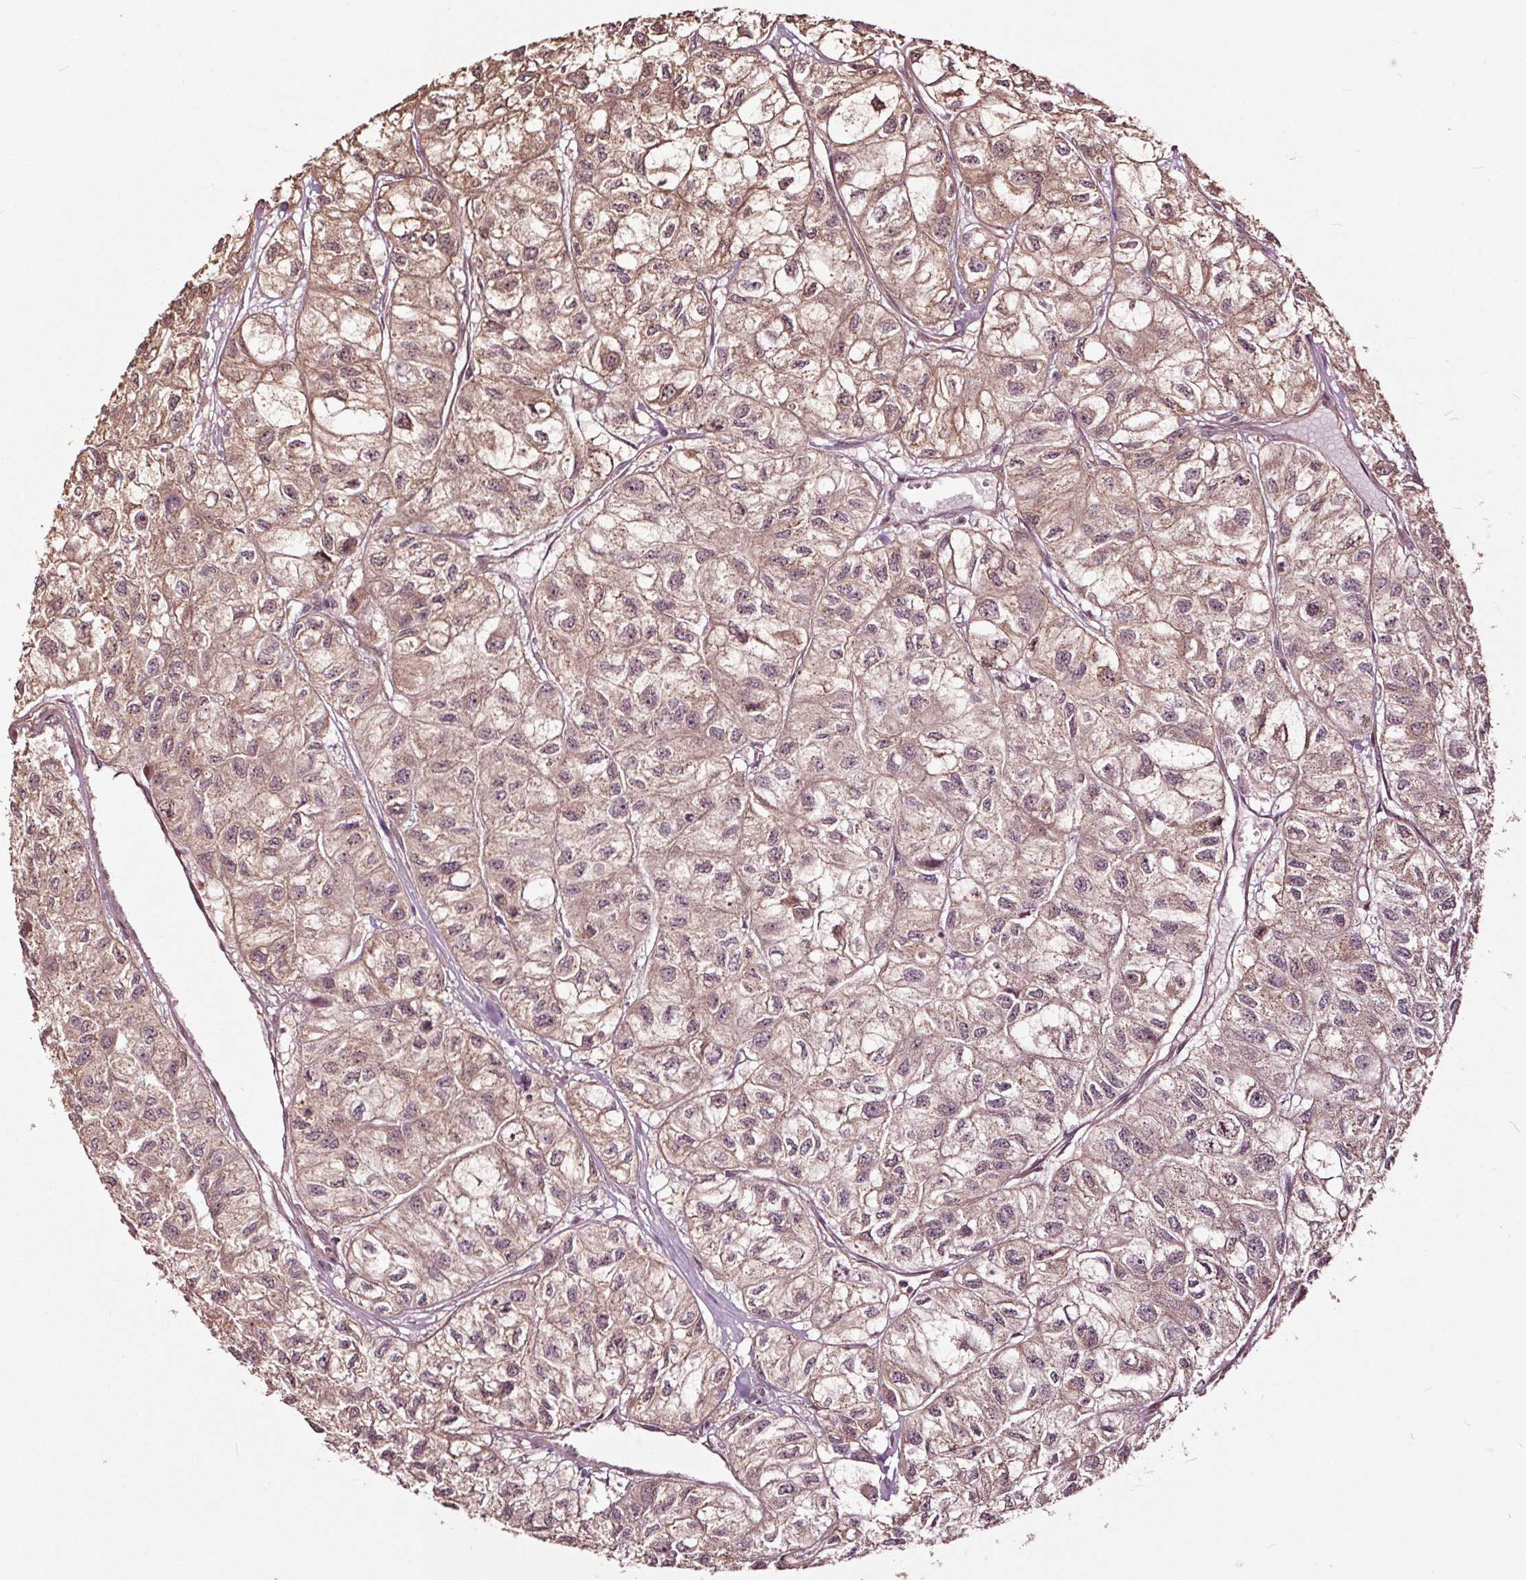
{"staining": {"intensity": "weak", "quantity": ">75%", "location": "cytoplasmic/membranous,nuclear"}, "tissue": "renal cancer", "cell_type": "Tumor cells", "image_type": "cancer", "snomed": [{"axis": "morphology", "description": "Adenocarcinoma, NOS"}, {"axis": "topography", "description": "Kidney"}], "caption": "Renal cancer stained for a protein (brown) demonstrates weak cytoplasmic/membranous and nuclear positive staining in about >75% of tumor cells.", "gene": "CEP95", "patient": {"sex": "male", "age": 56}}